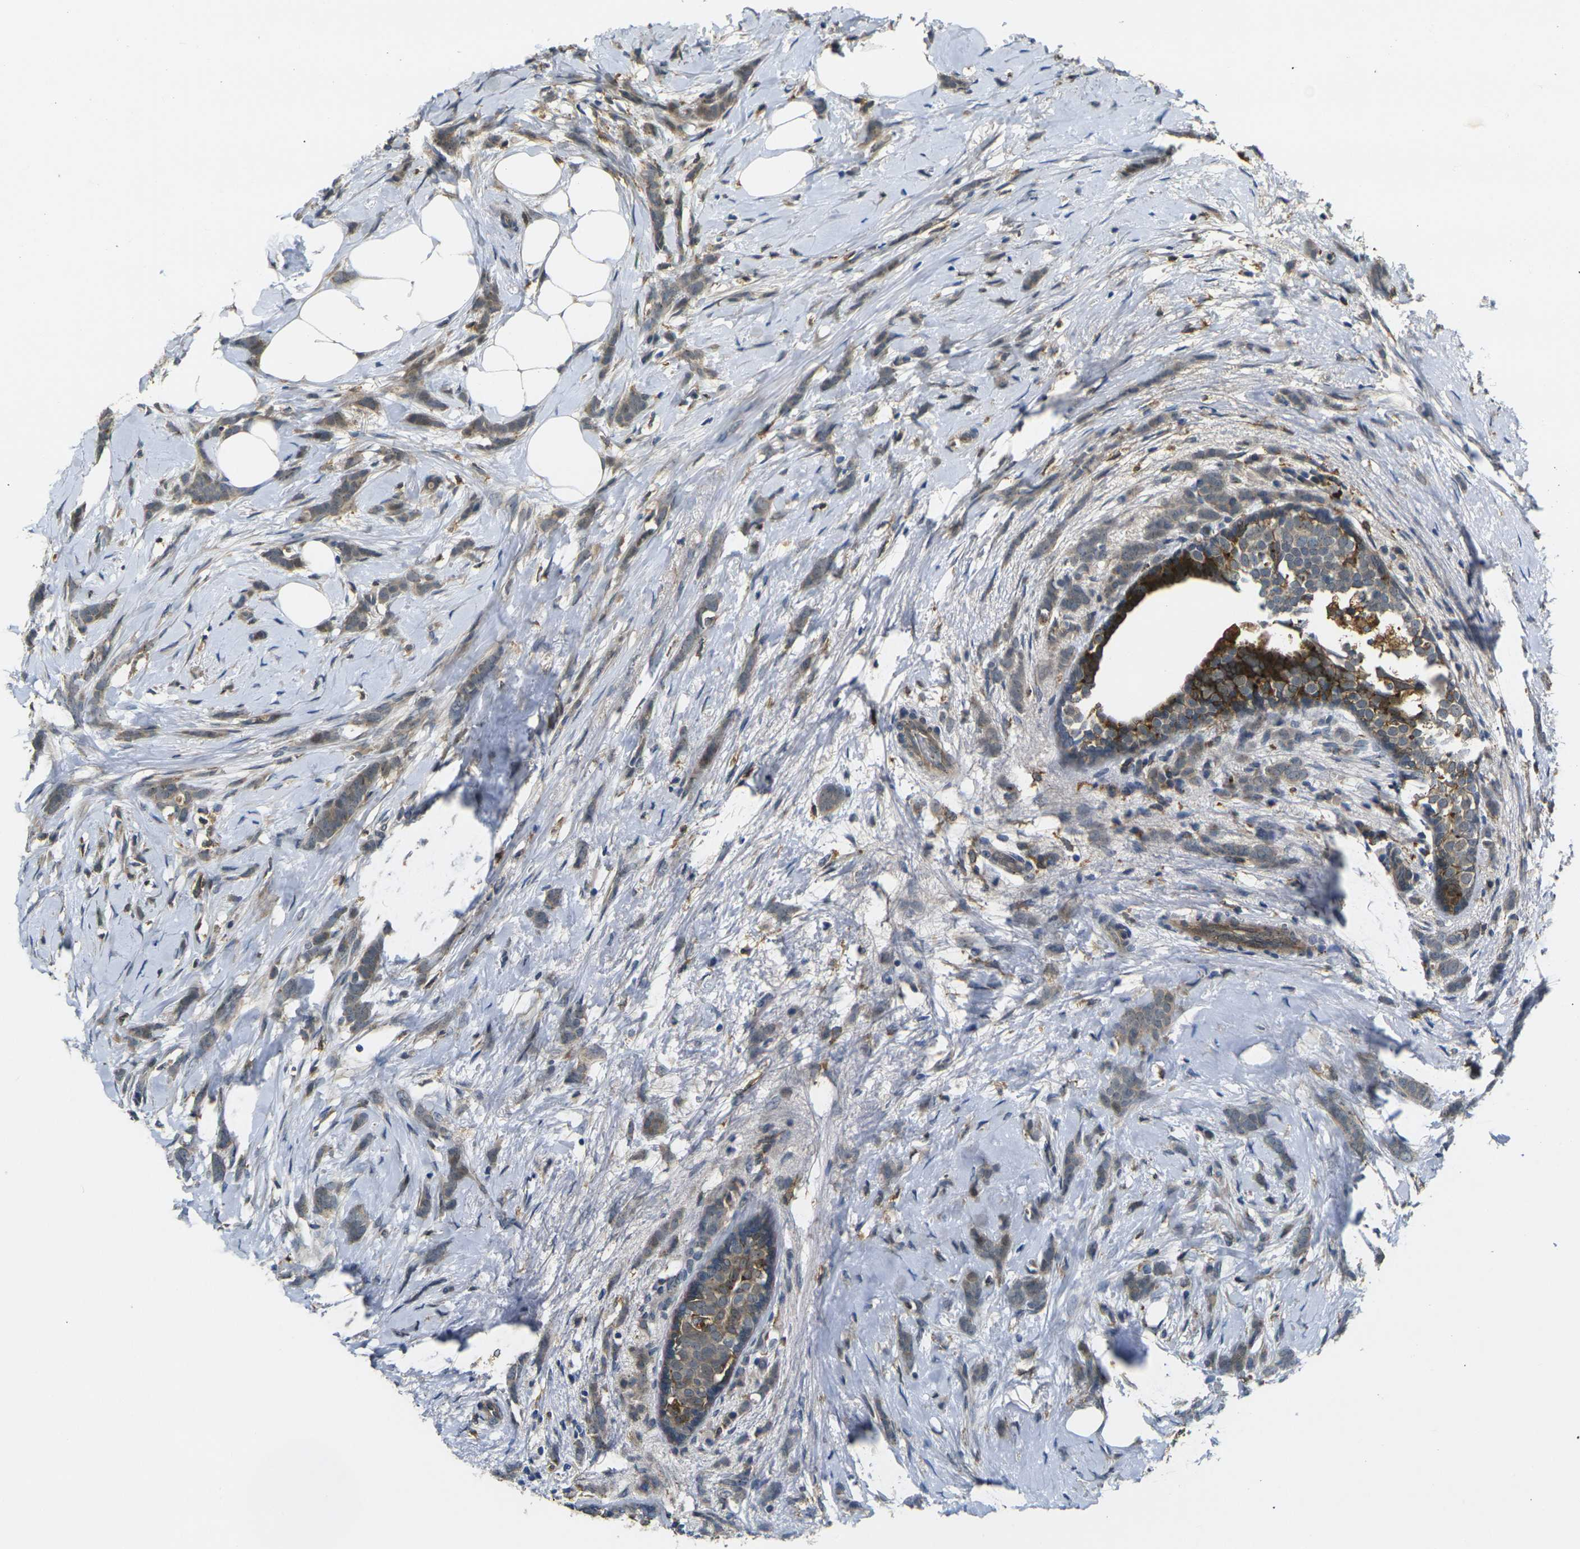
{"staining": {"intensity": "weak", "quantity": ">75%", "location": "cytoplasmic/membranous"}, "tissue": "breast cancer", "cell_type": "Tumor cells", "image_type": "cancer", "snomed": [{"axis": "morphology", "description": "Lobular carcinoma, in situ"}, {"axis": "morphology", "description": "Lobular carcinoma"}, {"axis": "topography", "description": "Breast"}], "caption": "Tumor cells demonstrate weak cytoplasmic/membranous positivity in approximately >75% of cells in breast cancer (lobular carcinoma).", "gene": "PIGL", "patient": {"sex": "female", "age": 41}}